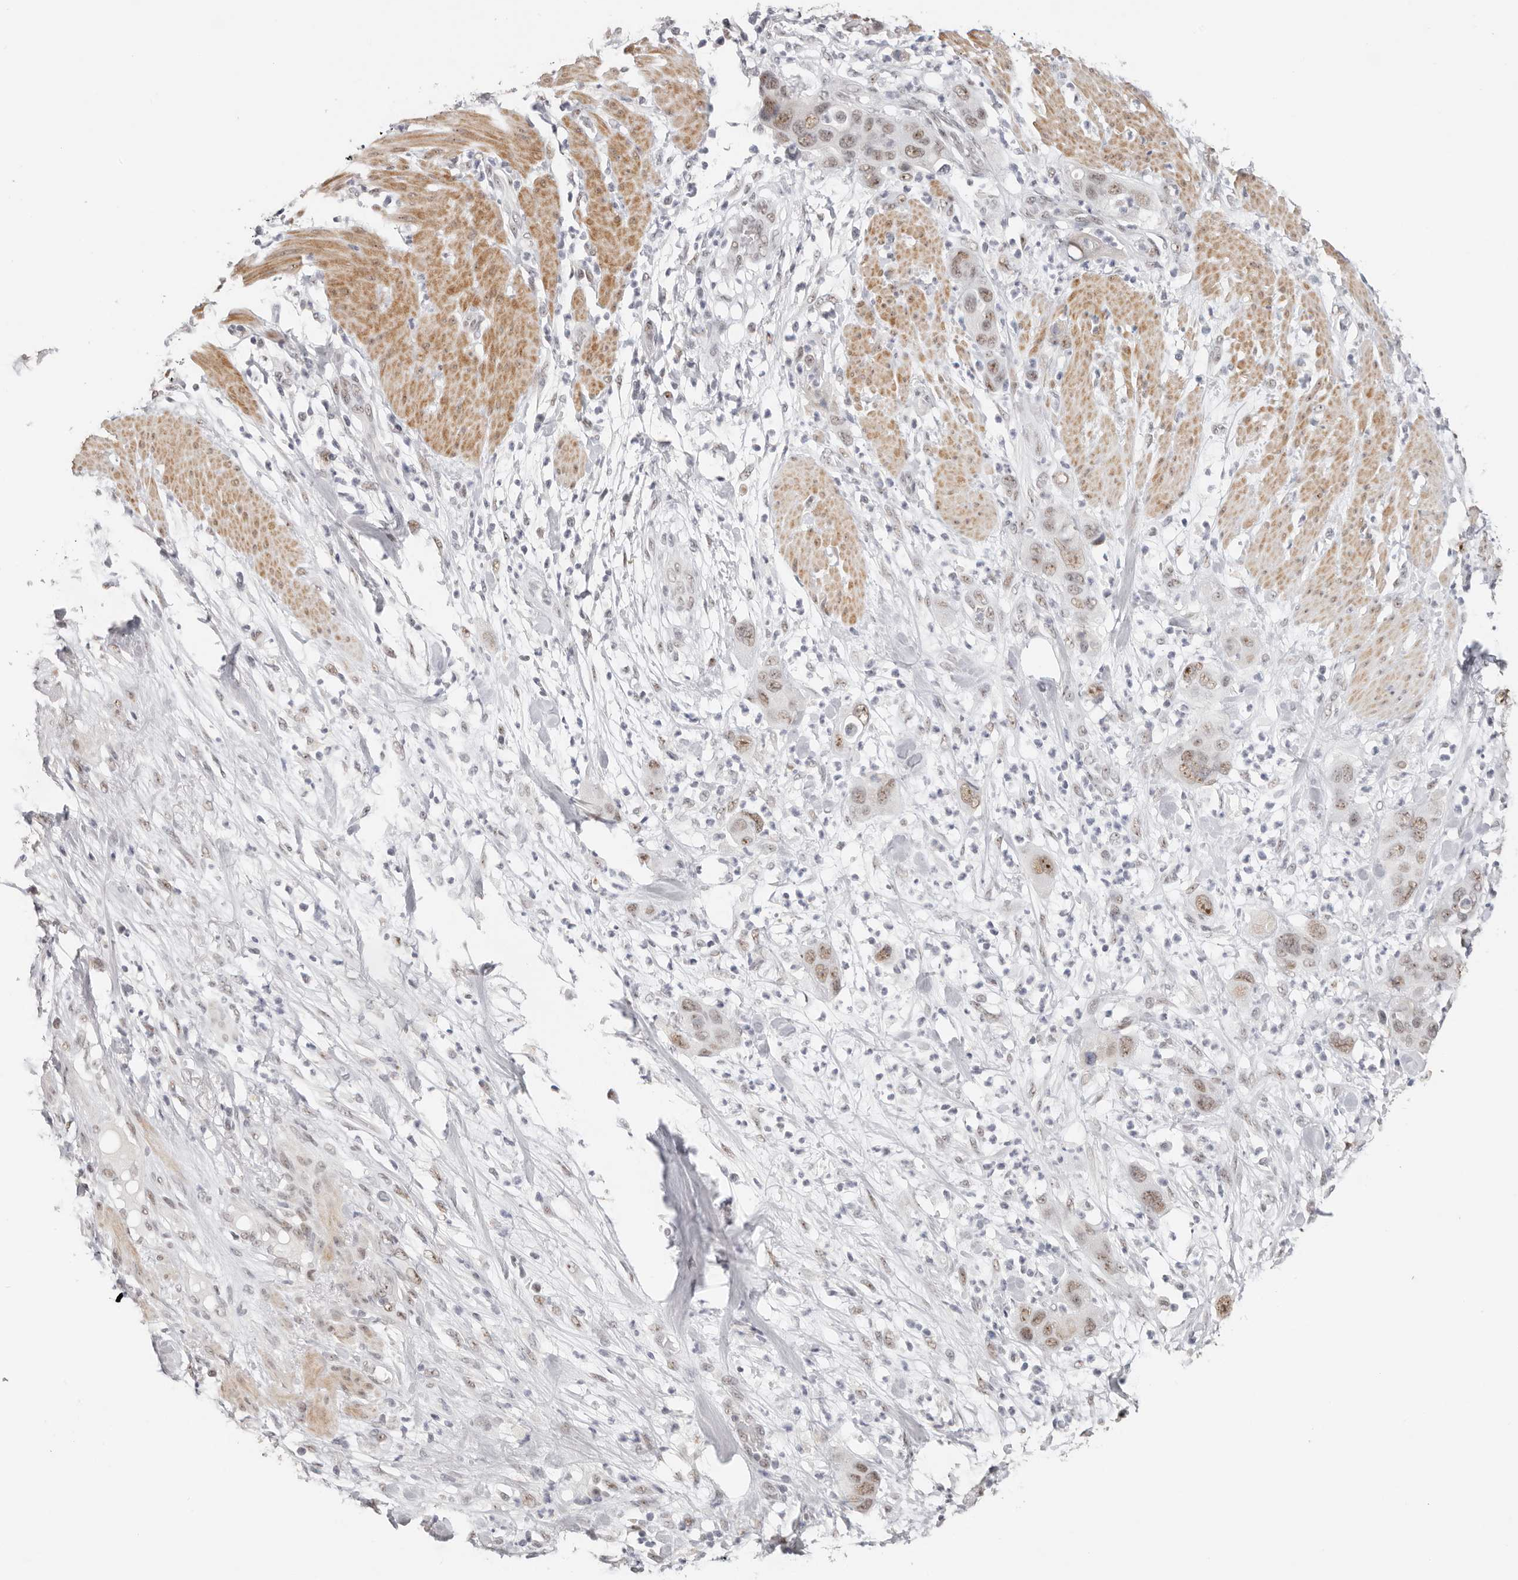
{"staining": {"intensity": "moderate", "quantity": ">75%", "location": "nuclear"}, "tissue": "pancreatic cancer", "cell_type": "Tumor cells", "image_type": "cancer", "snomed": [{"axis": "morphology", "description": "Adenocarcinoma, NOS"}, {"axis": "topography", "description": "Pancreas"}], "caption": "A high-resolution micrograph shows IHC staining of pancreatic adenocarcinoma, which reveals moderate nuclear staining in approximately >75% of tumor cells.", "gene": "LARP7", "patient": {"sex": "female", "age": 71}}